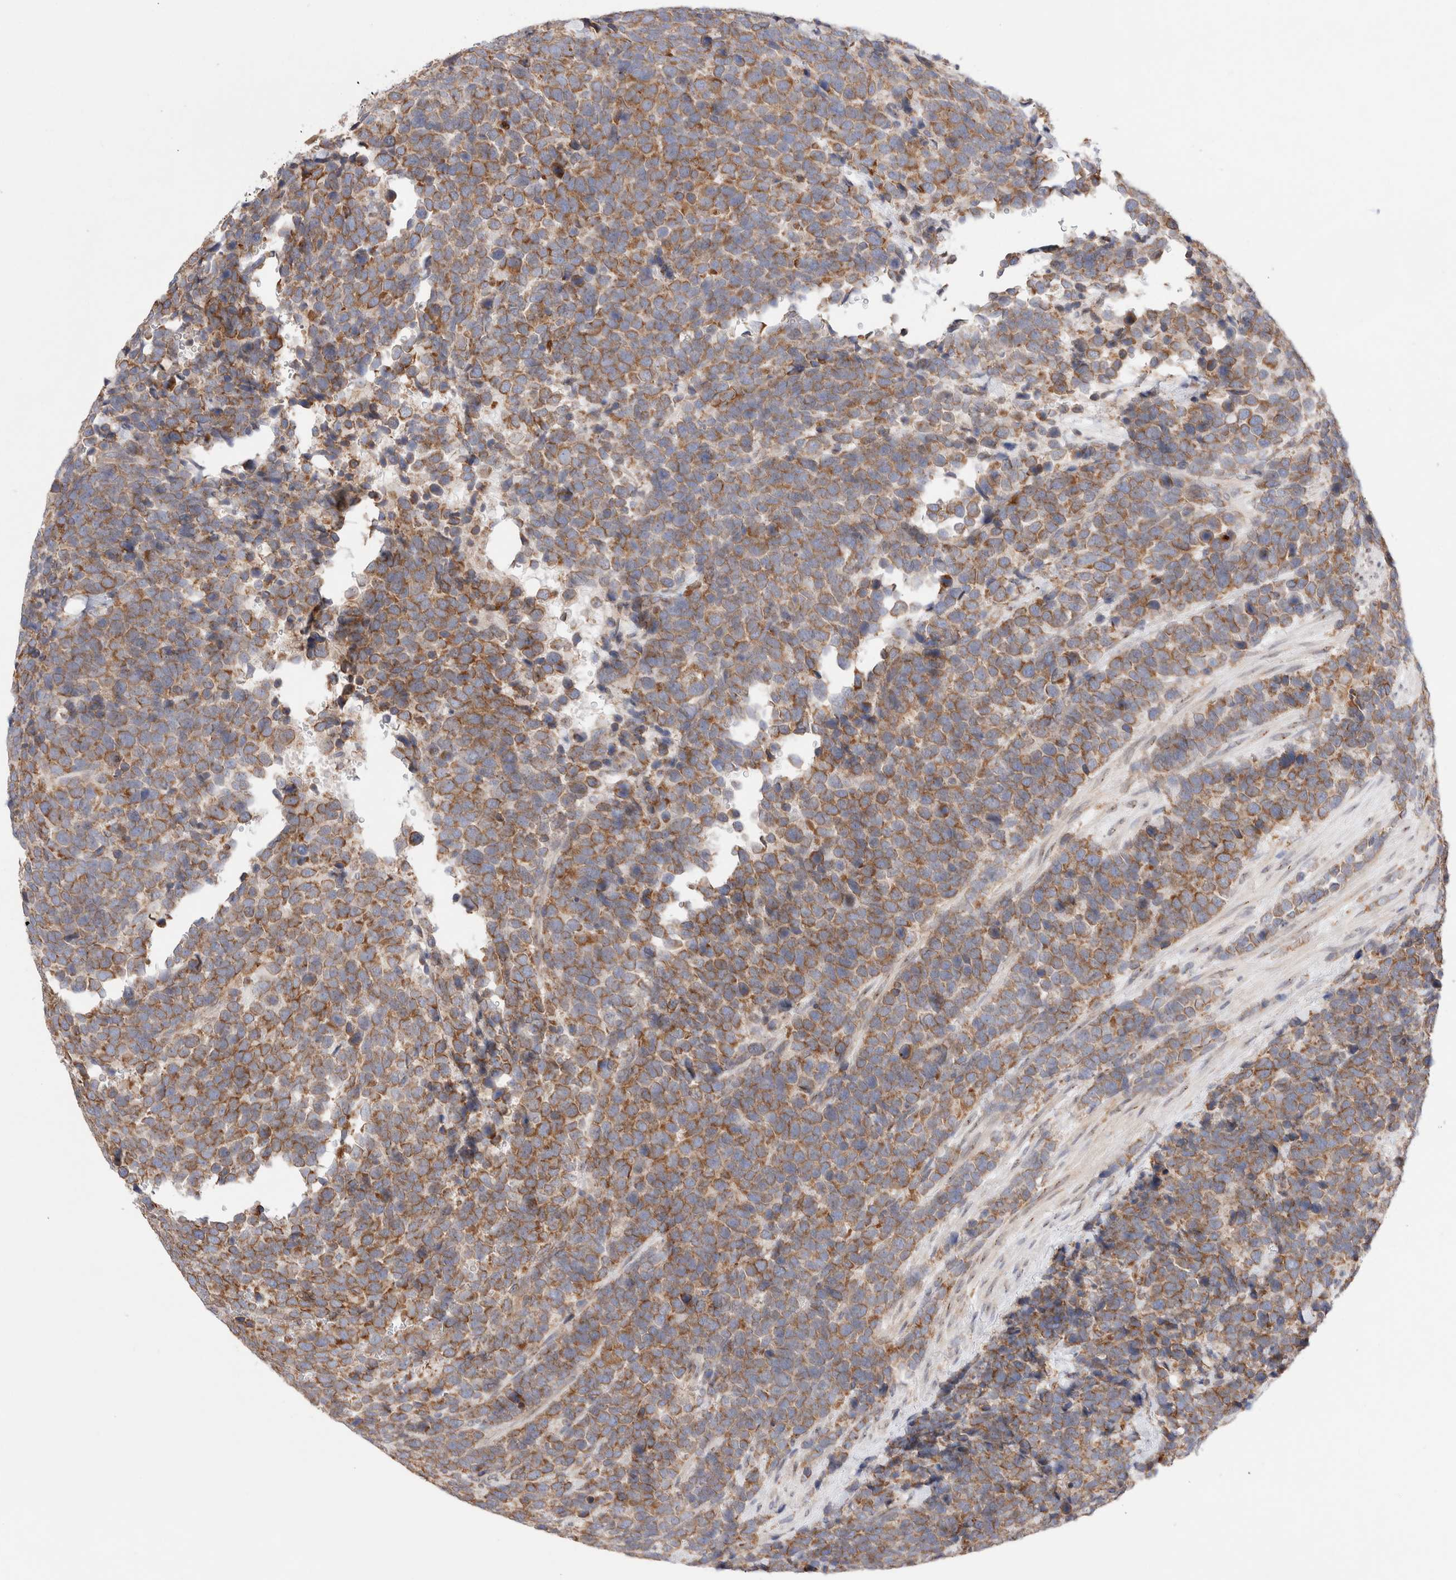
{"staining": {"intensity": "moderate", "quantity": ">75%", "location": "cytoplasmic/membranous"}, "tissue": "urothelial cancer", "cell_type": "Tumor cells", "image_type": "cancer", "snomed": [{"axis": "morphology", "description": "Urothelial carcinoma, High grade"}, {"axis": "topography", "description": "Urinary bladder"}], "caption": "Human urothelial carcinoma (high-grade) stained with a brown dye exhibits moderate cytoplasmic/membranous positive staining in approximately >75% of tumor cells.", "gene": "LMAN2L", "patient": {"sex": "female", "age": 82}}